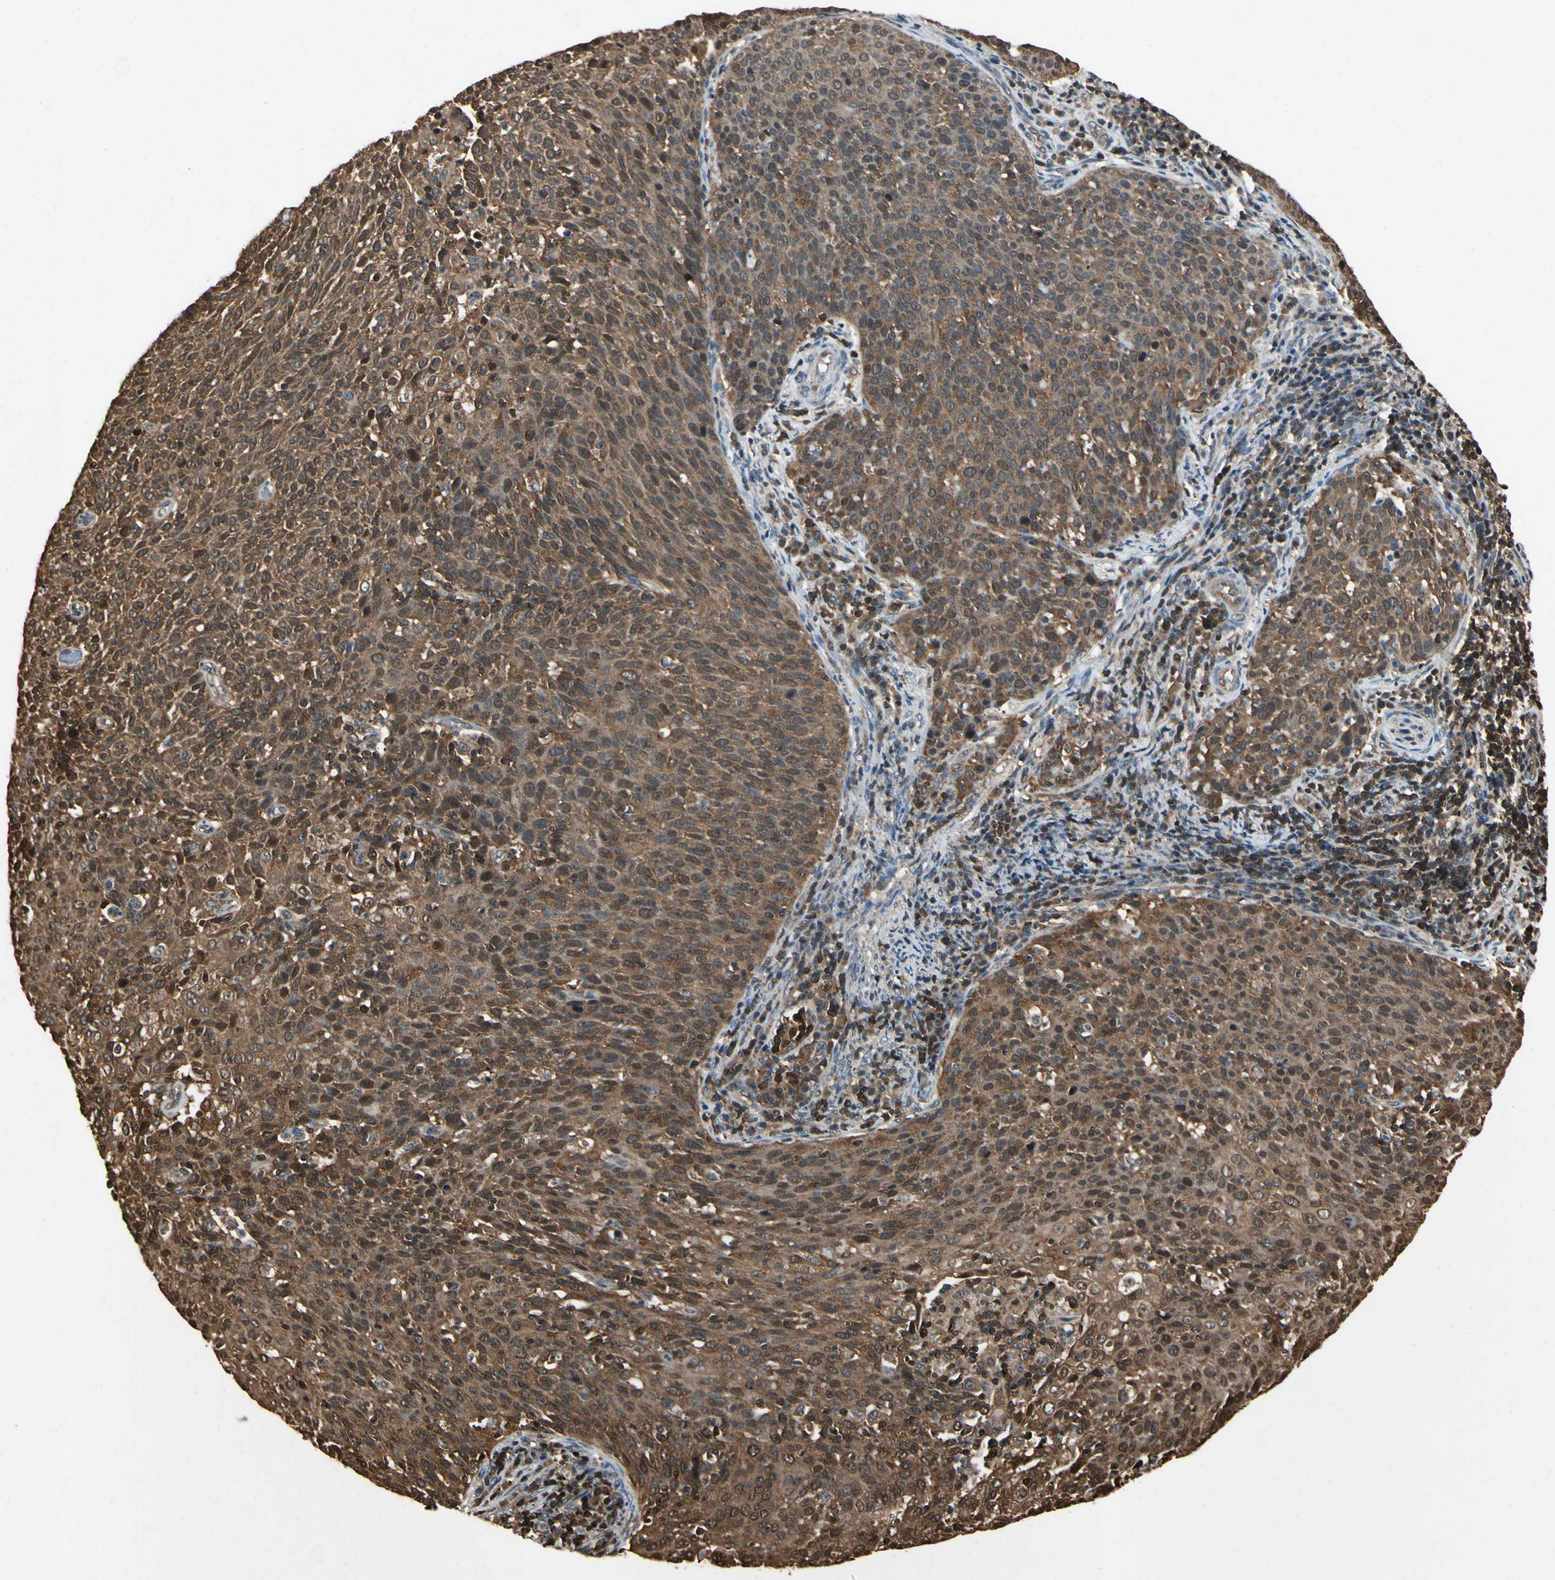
{"staining": {"intensity": "strong", "quantity": ">75%", "location": "cytoplasmic/membranous,nuclear"}, "tissue": "cervical cancer", "cell_type": "Tumor cells", "image_type": "cancer", "snomed": [{"axis": "morphology", "description": "Squamous cell carcinoma, NOS"}, {"axis": "topography", "description": "Cervix"}], "caption": "This histopathology image reveals IHC staining of cervical cancer, with high strong cytoplasmic/membranous and nuclear expression in approximately >75% of tumor cells.", "gene": "YWHAQ", "patient": {"sex": "female", "age": 38}}